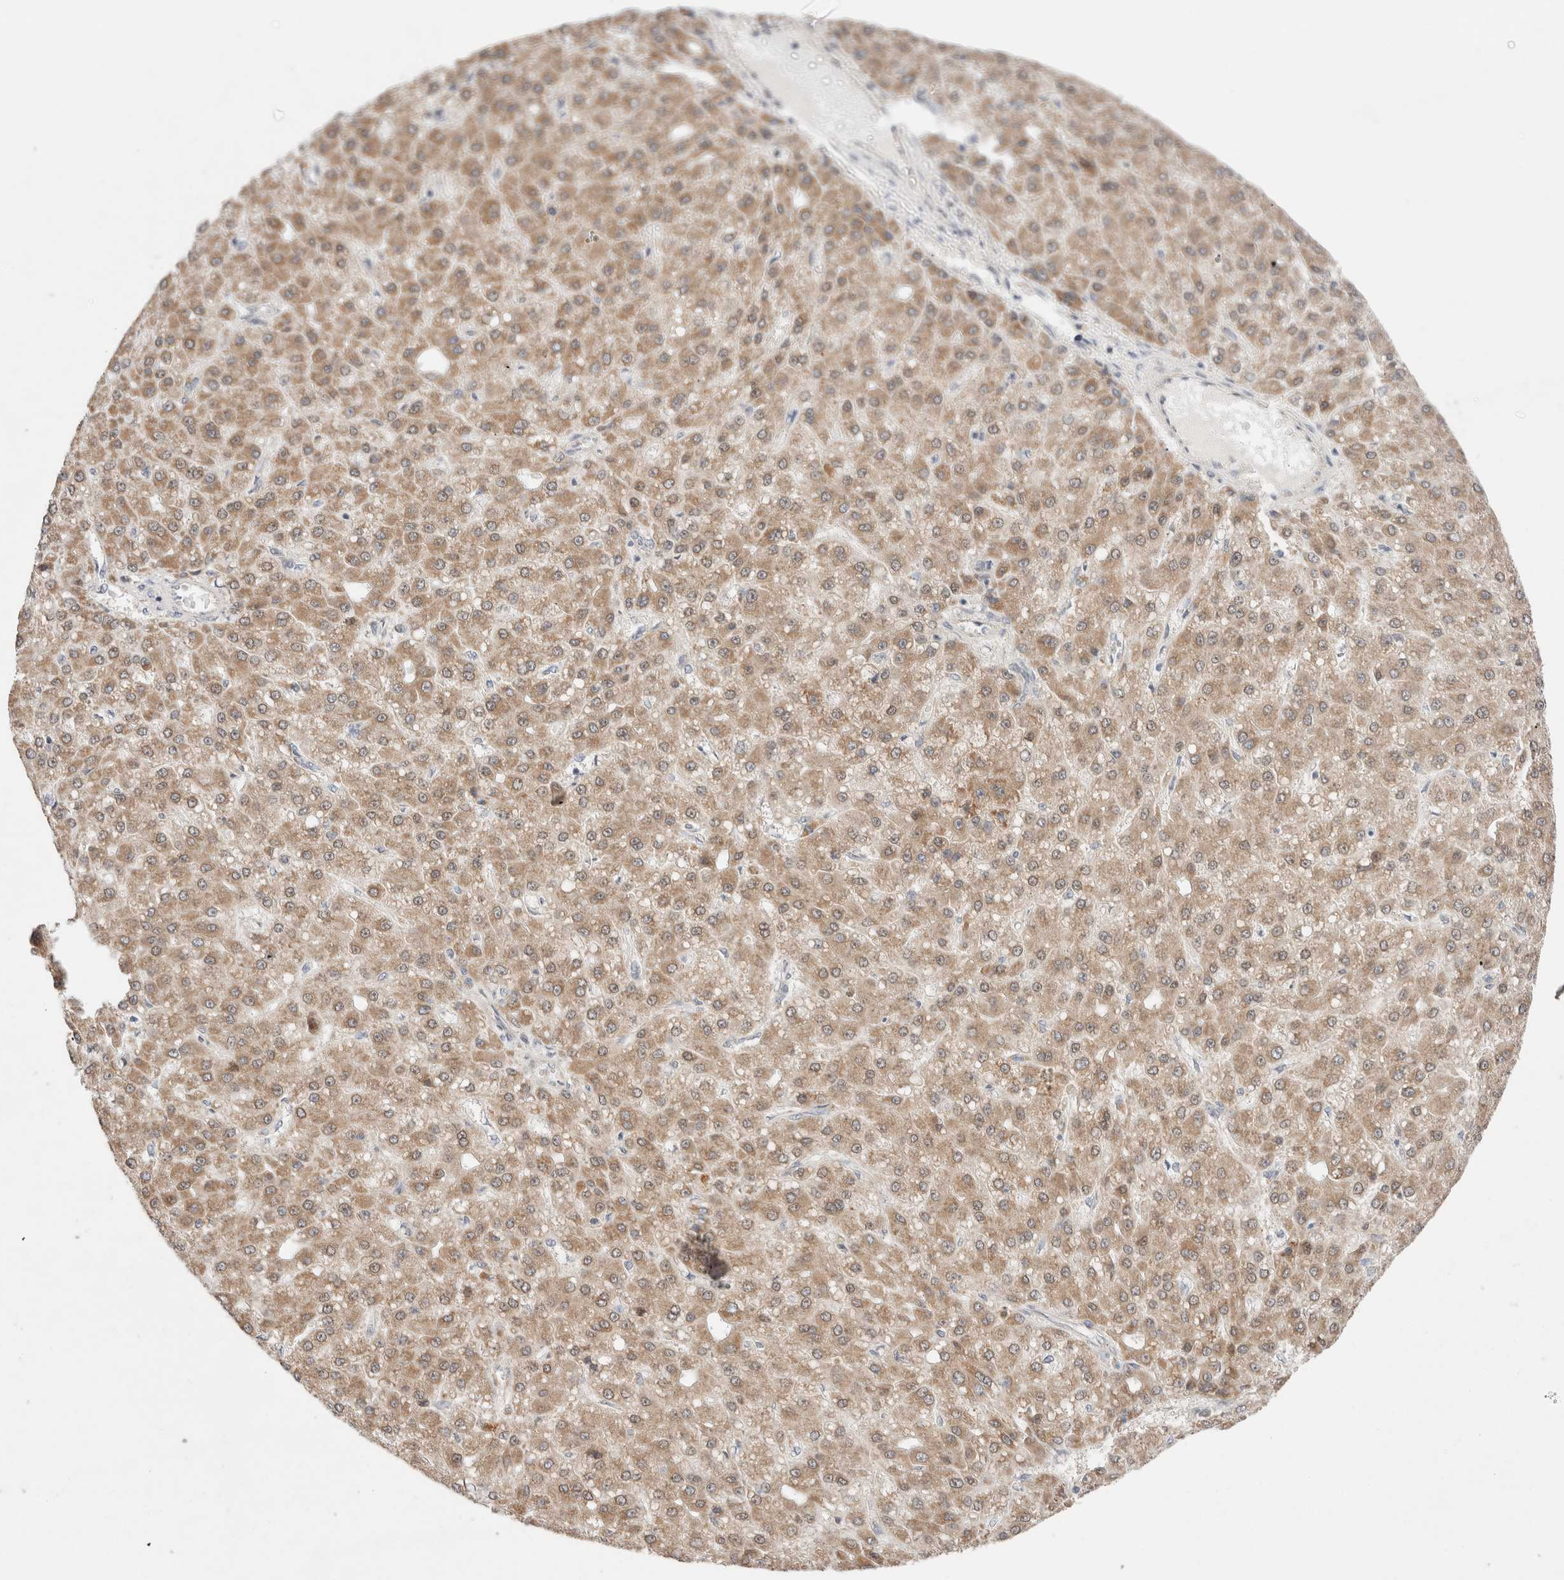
{"staining": {"intensity": "moderate", "quantity": ">75%", "location": "cytoplasmic/membranous"}, "tissue": "liver cancer", "cell_type": "Tumor cells", "image_type": "cancer", "snomed": [{"axis": "morphology", "description": "Carcinoma, Hepatocellular, NOS"}, {"axis": "topography", "description": "Liver"}], "caption": "There is medium levels of moderate cytoplasmic/membranous expression in tumor cells of liver cancer (hepatocellular carcinoma), as demonstrated by immunohistochemical staining (brown color).", "gene": "ERI3", "patient": {"sex": "male", "age": 67}}